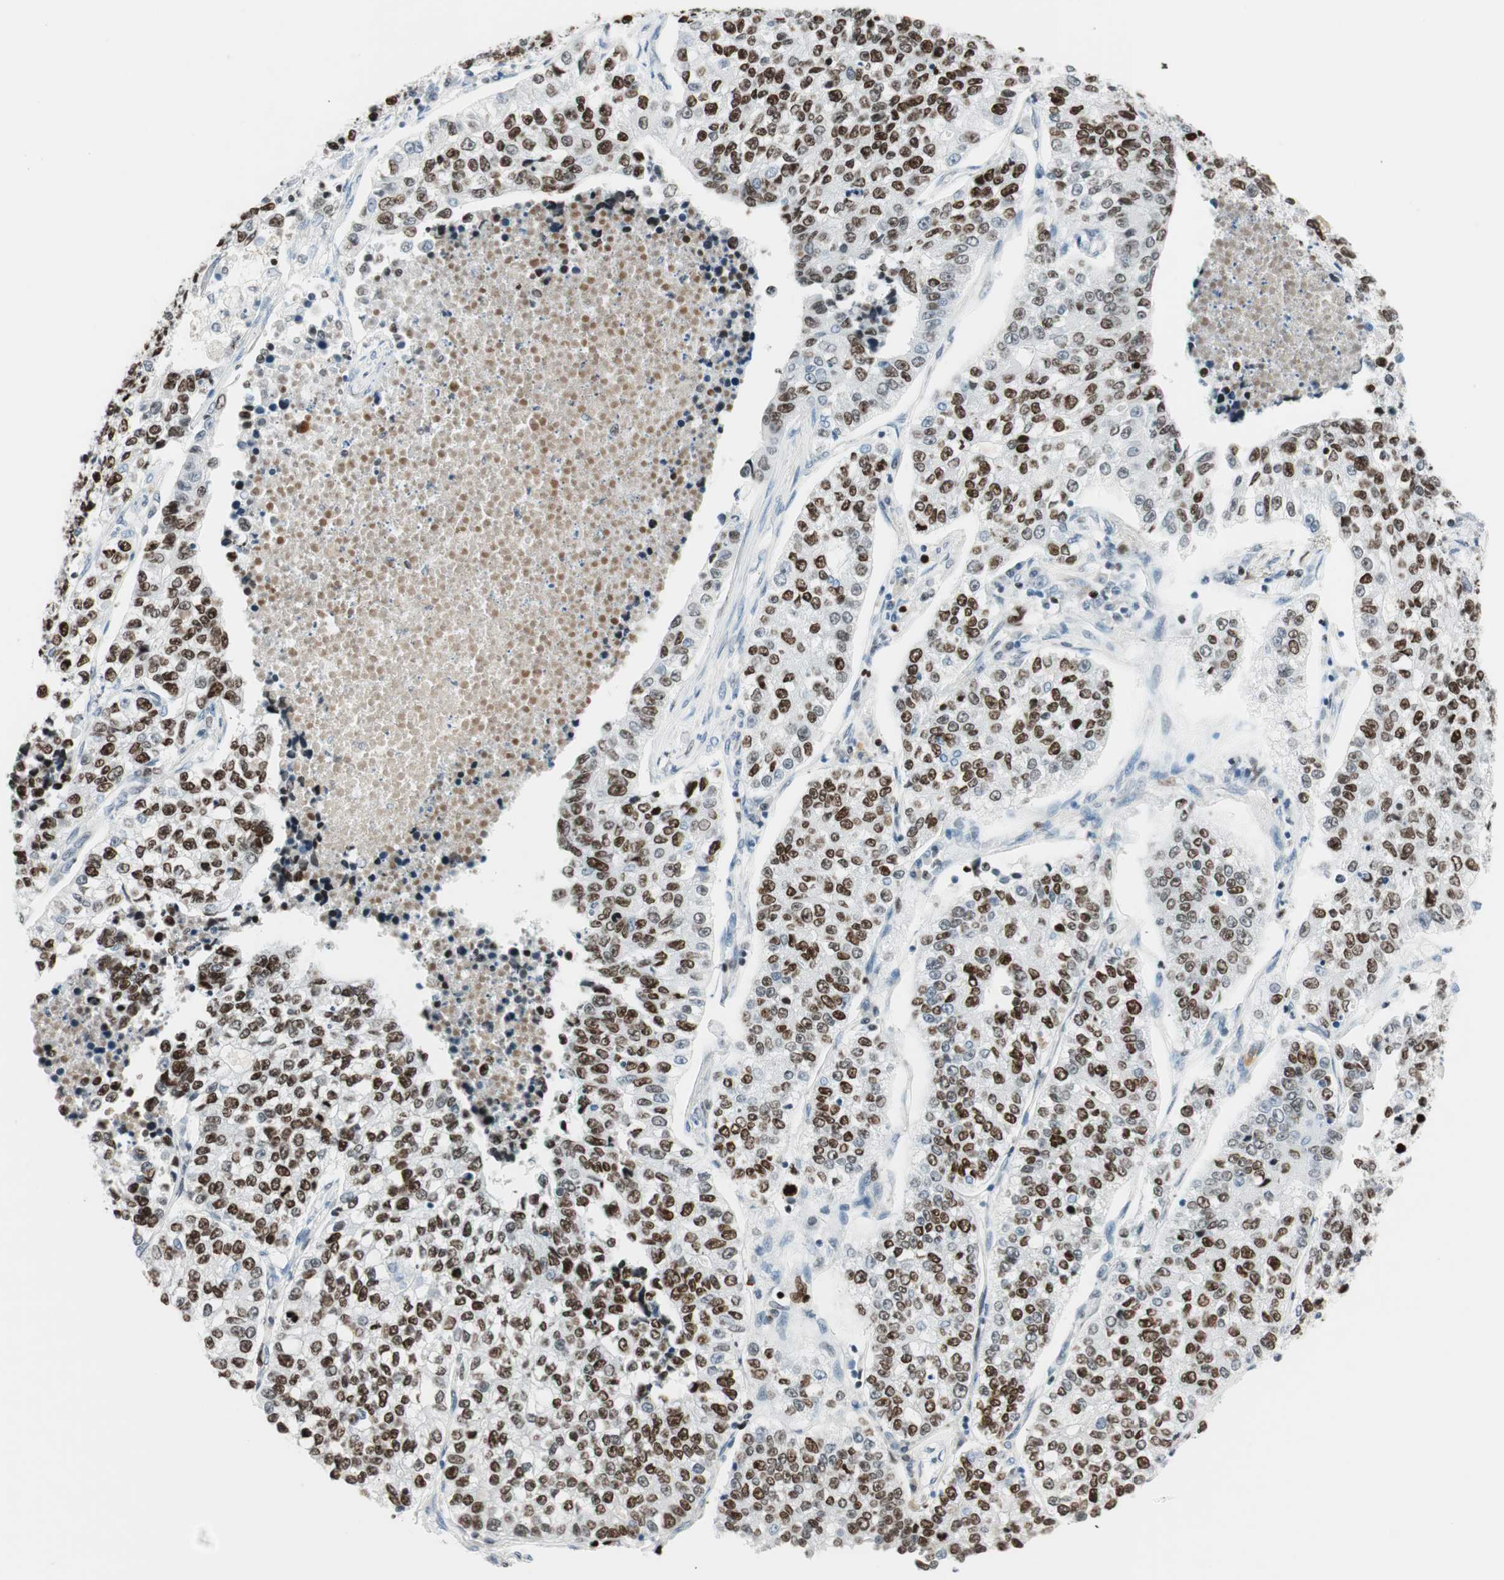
{"staining": {"intensity": "strong", "quantity": "25%-75%", "location": "nuclear"}, "tissue": "lung cancer", "cell_type": "Tumor cells", "image_type": "cancer", "snomed": [{"axis": "morphology", "description": "Adenocarcinoma, NOS"}, {"axis": "topography", "description": "Lung"}], "caption": "Lung adenocarcinoma tissue displays strong nuclear positivity in approximately 25%-75% of tumor cells The staining was performed using DAB (3,3'-diaminobenzidine), with brown indicating positive protein expression. Nuclei are stained blue with hematoxylin.", "gene": "EZH2", "patient": {"sex": "male", "age": 49}}